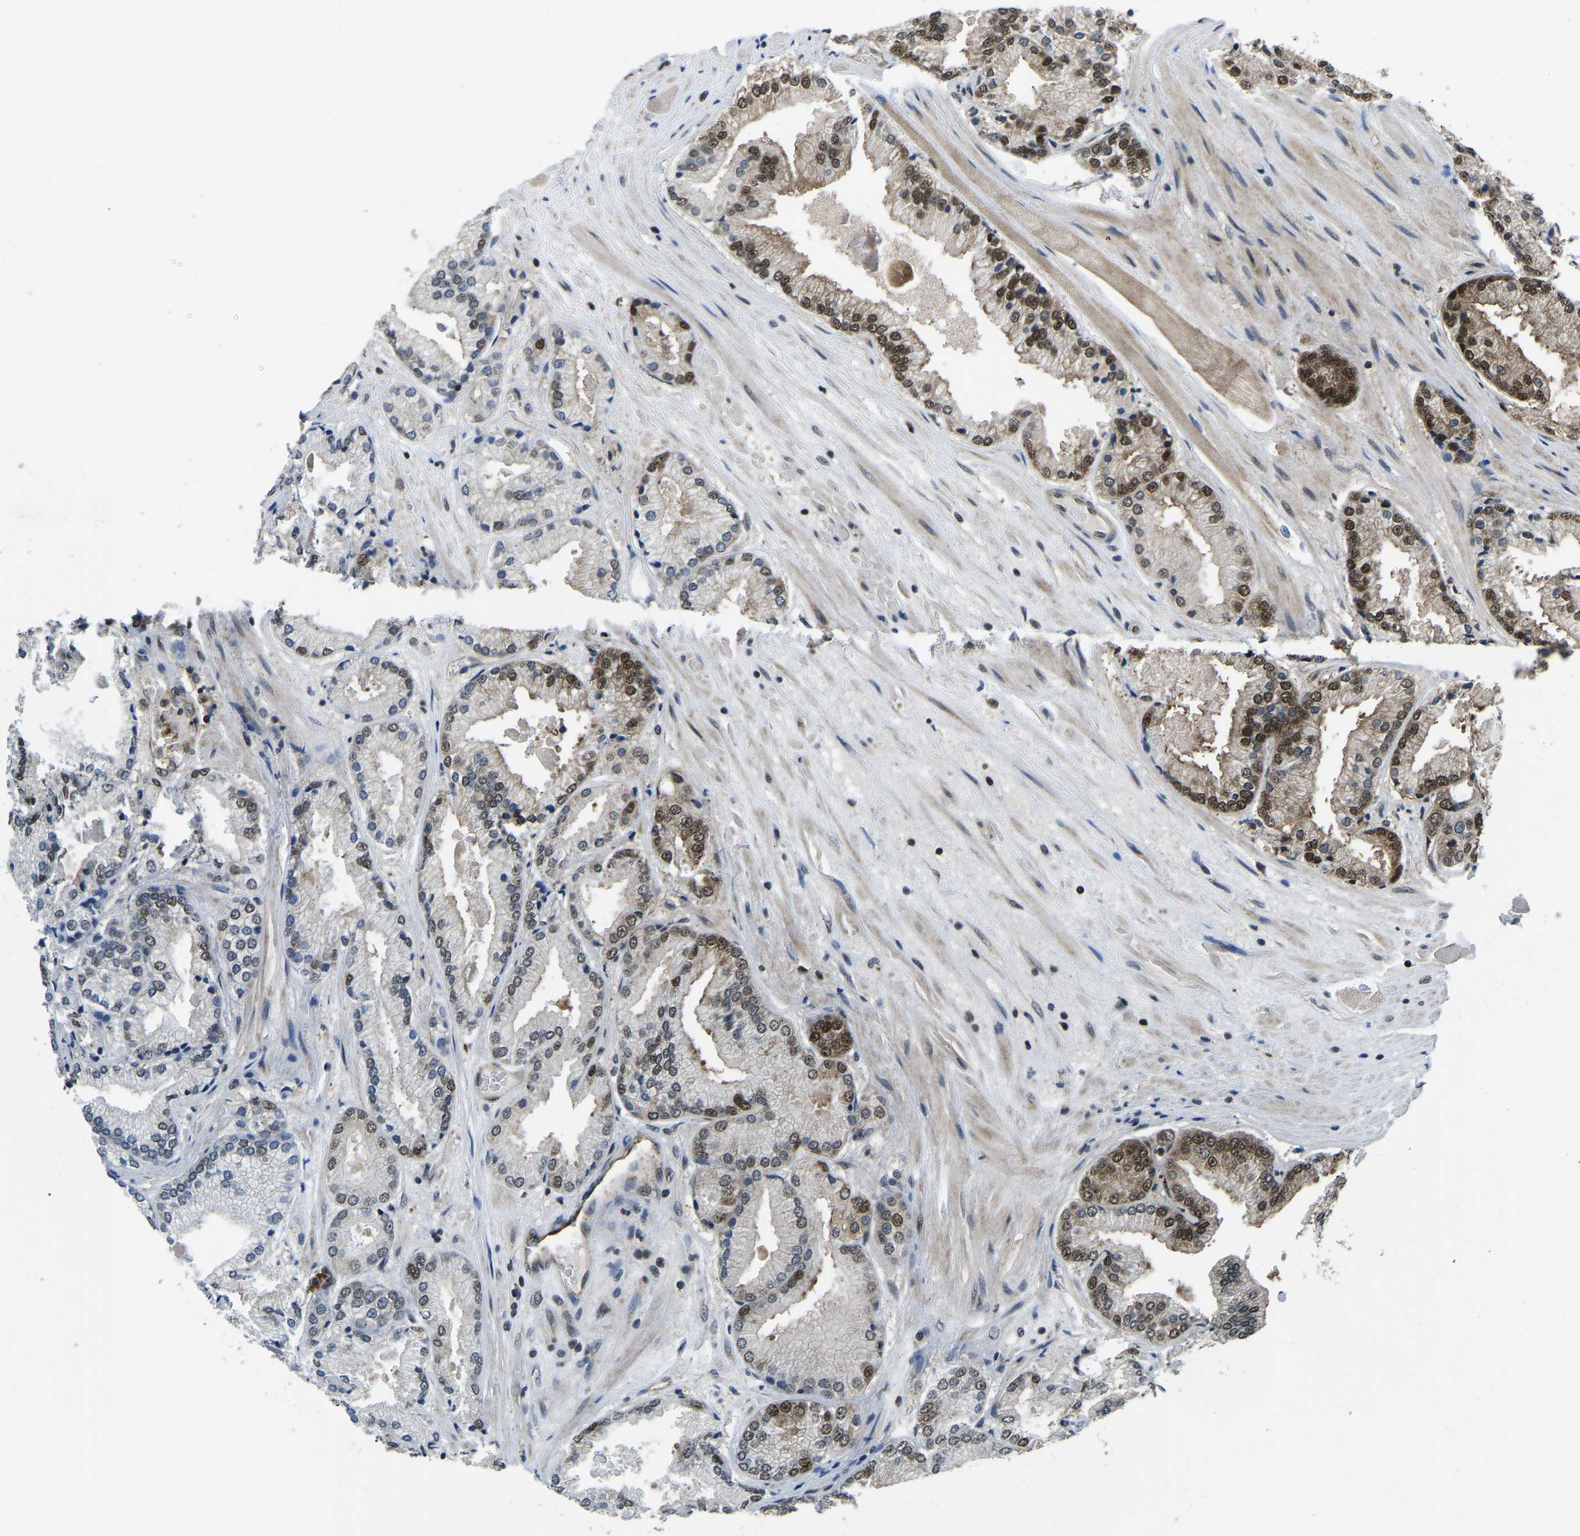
{"staining": {"intensity": "moderate", "quantity": ">75%", "location": "nuclear"}, "tissue": "prostate cancer", "cell_type": "Tumor cells", "image_type": "cancer", "snomed": [{"axis": "morphology", "description": "Adenocarcinoma, High grade"}, {"axis": "topography", "description": "Prostate"}], "caption": "Protein positivity by immunohistochemistry (IHC) reveals moderate nuclear staining in approximately >75% of tumor cells in prostate cancer. Ihc stains the protein in brown and the nuclei are stained blue.", "gene": "DFFA", "patient": {"sex": "male", "age": 59}}